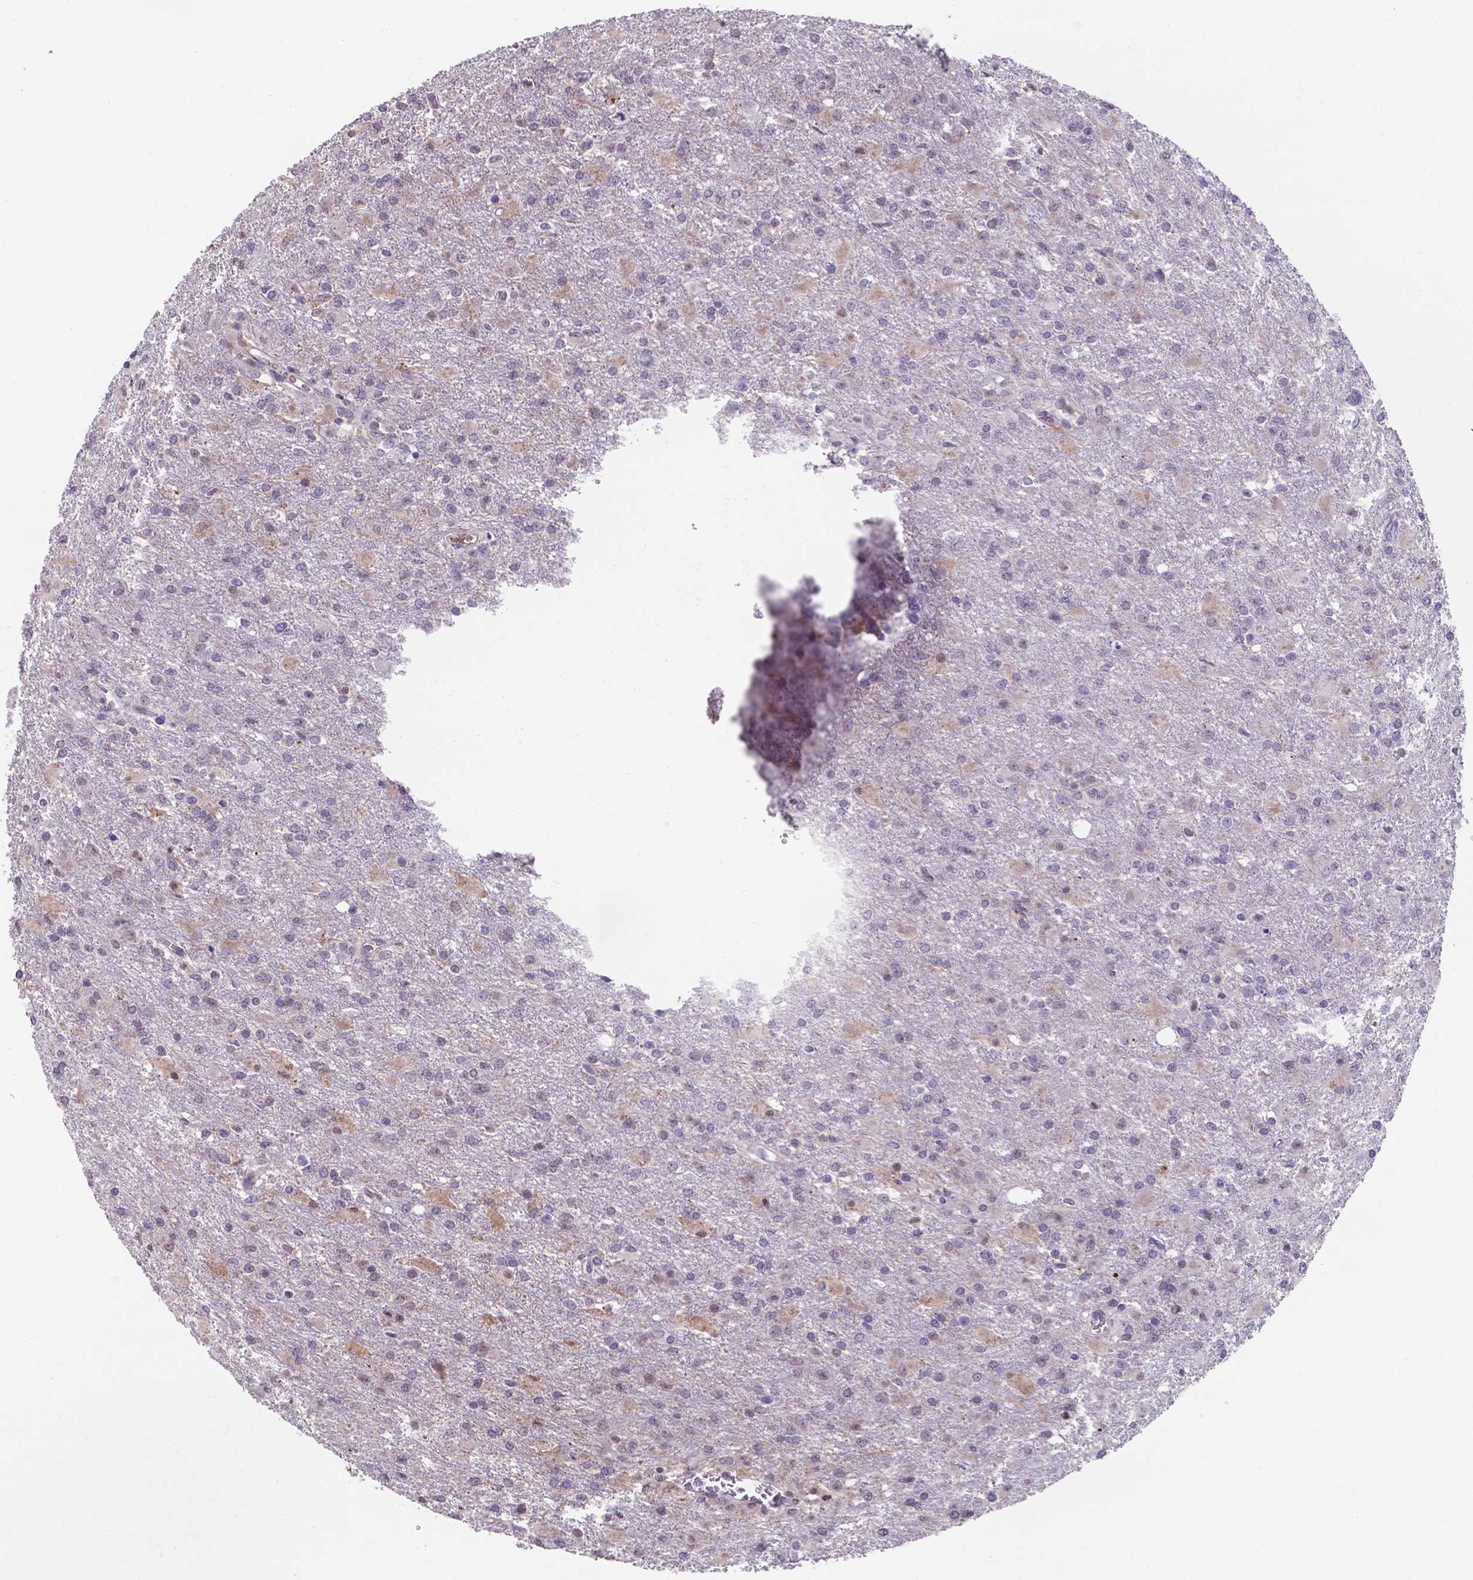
{"staining": {"intensity": "weak", "quantity": "<25%", "location": "cytoplasmic/membranous"}, "tissue": "glioma", "cell_type": "Tumor cells", "image_type": "cancer", "snomed": [{"axis": "morphology", "description": "Glioma, malignant, High grade"}, {"axis": "topography", "description": "Brain"}], "caption": "Tumor cells show no significant expression in malignant glioma (high-grade).", "gene": "SERPINA1", "patient": {"sex": "male", "age": 68}}